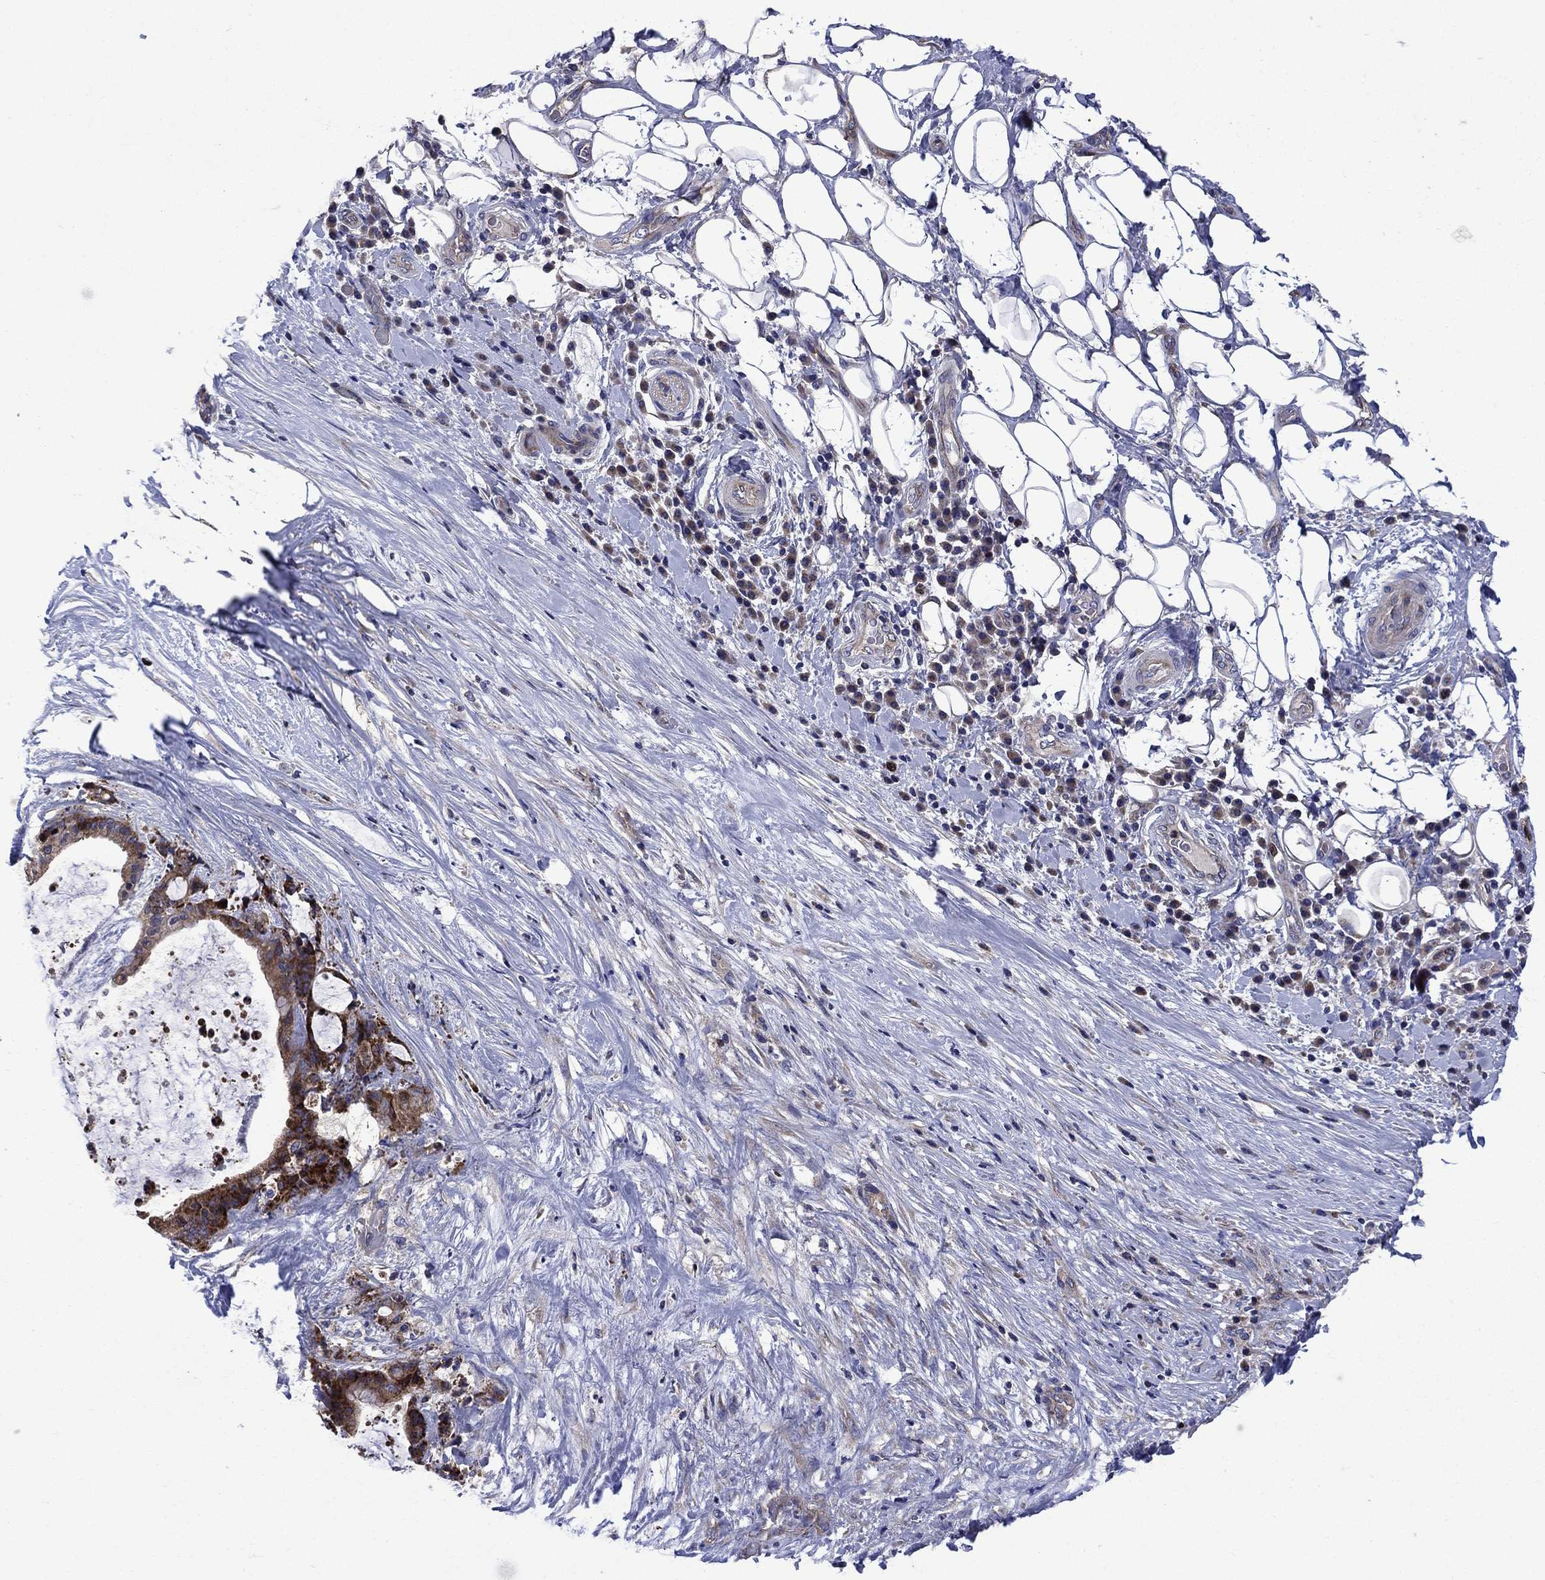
{"staining": {"intensity": "strong", "quantity": ">75%", "location": "cytoplasmic/membranous"}, "tissue": "liver cancer", "cell_type": "Tumor cells", "image_type": "cancer", "snomed": [{"axis": "morphology", "description": "Cholangiocarcinoma"}, {"axis": "topography", "description": "Liver"}], "caption": "A high-resolution photomicrograph shows immunohistochemistry staining of cholangiocarcinoma (liver), which shows strong cytoplasmic/membranous positivity in approximately >75% of tumor cells. The staining is performed using DAB (3,3'-diaminobenzidine) brown chromogen to label protein expression. The nuclei are counter-stained blue using hematoxylin.", "gene": "KIF22", "patient": {"sex": "female", "age": 73}}